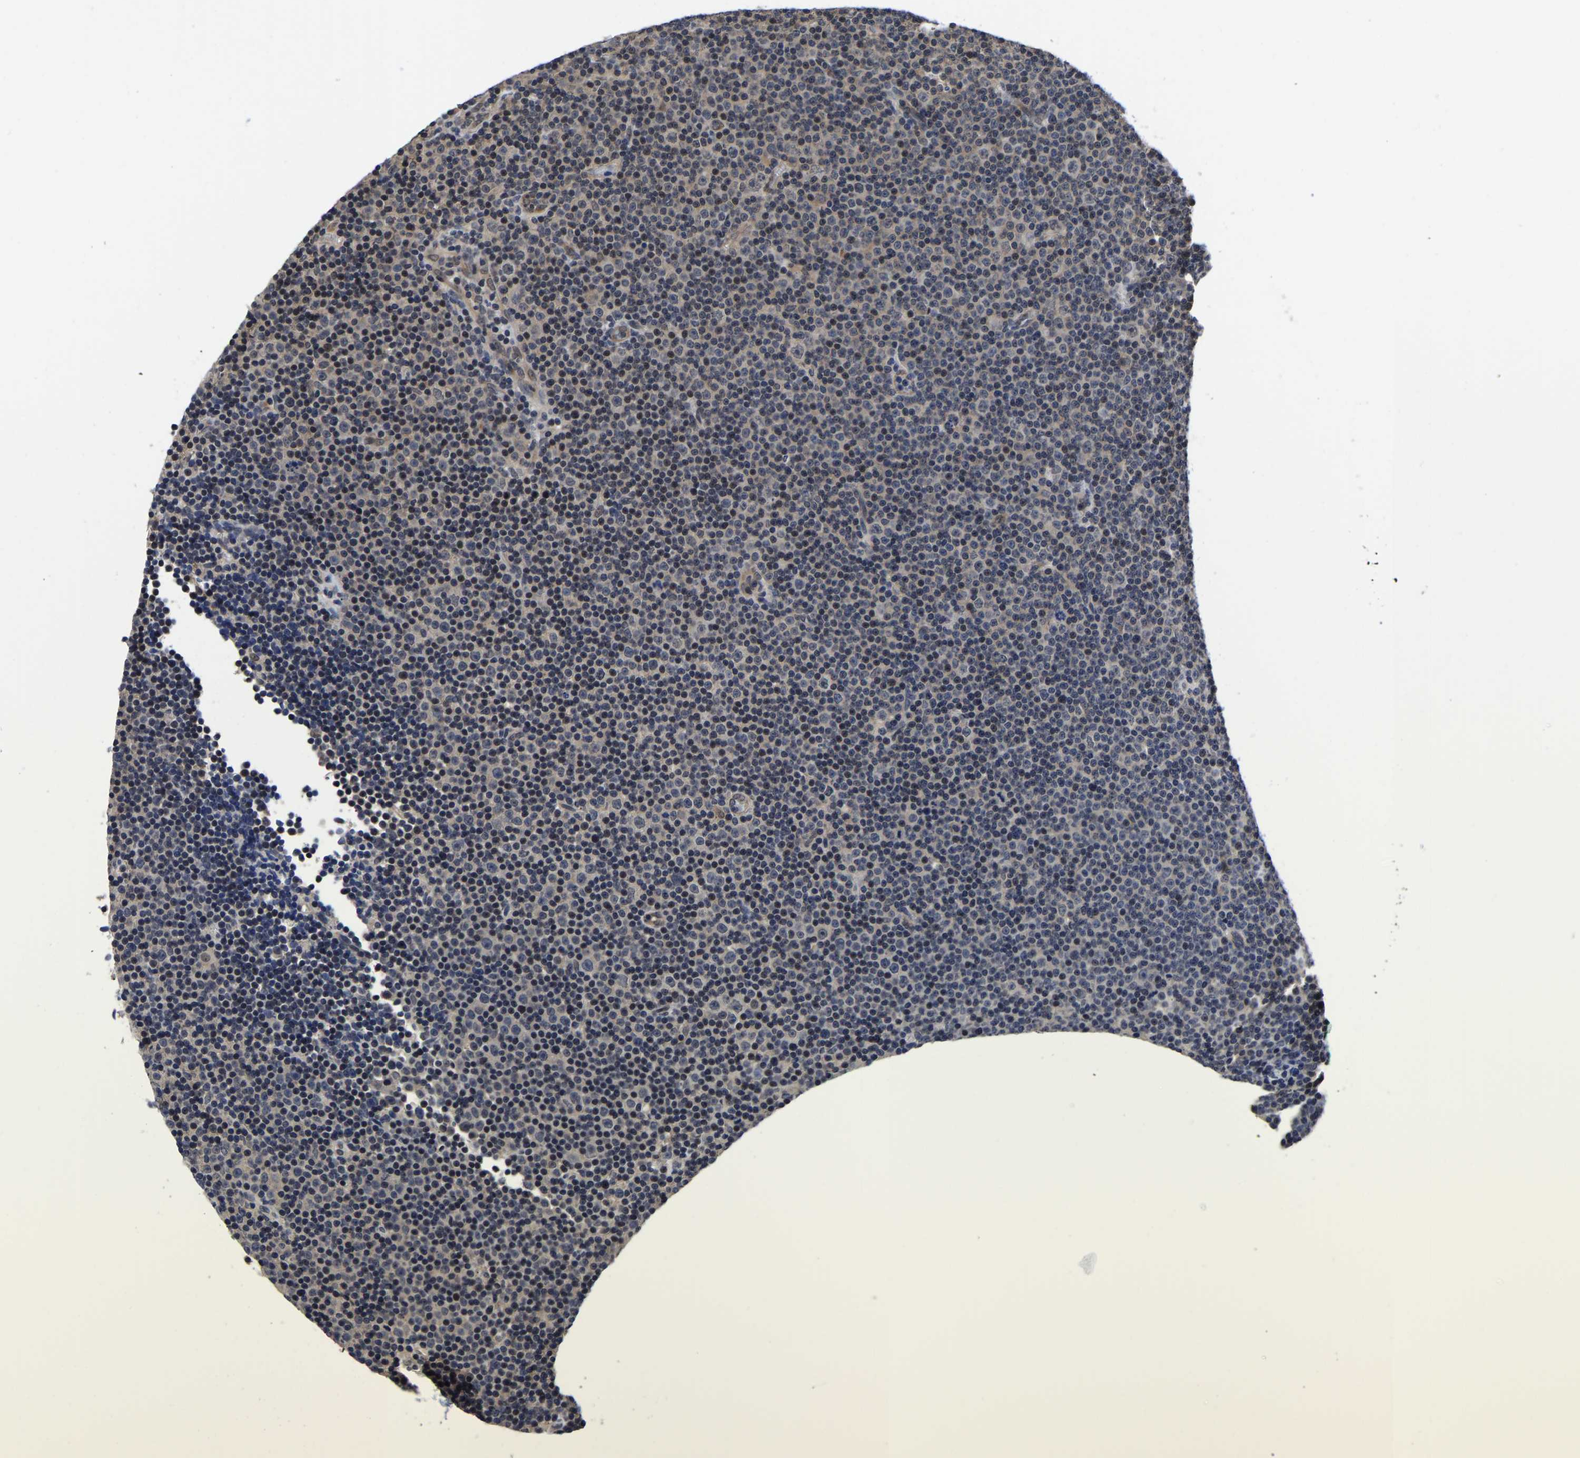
{"staining": {"intensity": "moderate", "quantity": "<25%", "location": "nuclear"}, "tissue": "lymphoma", "cell_type": "Tumor cells", "image_type": "cancer", "snomed": [{"axis": "morphology", "description": "Malignant lymphoma, non-Hodgkin's type, Low grade"}, {"axis": "topography", "description": "Lymph node"}], "caption": "Immunohistochemistry photomicrograph of lymphoma stained for a protein (brown), which reveals low levels of moderate nuclear staining in about <25% of tumor cells.", "gene": "MCOLN2", "patient": {"sex": "female", "age": 67}}